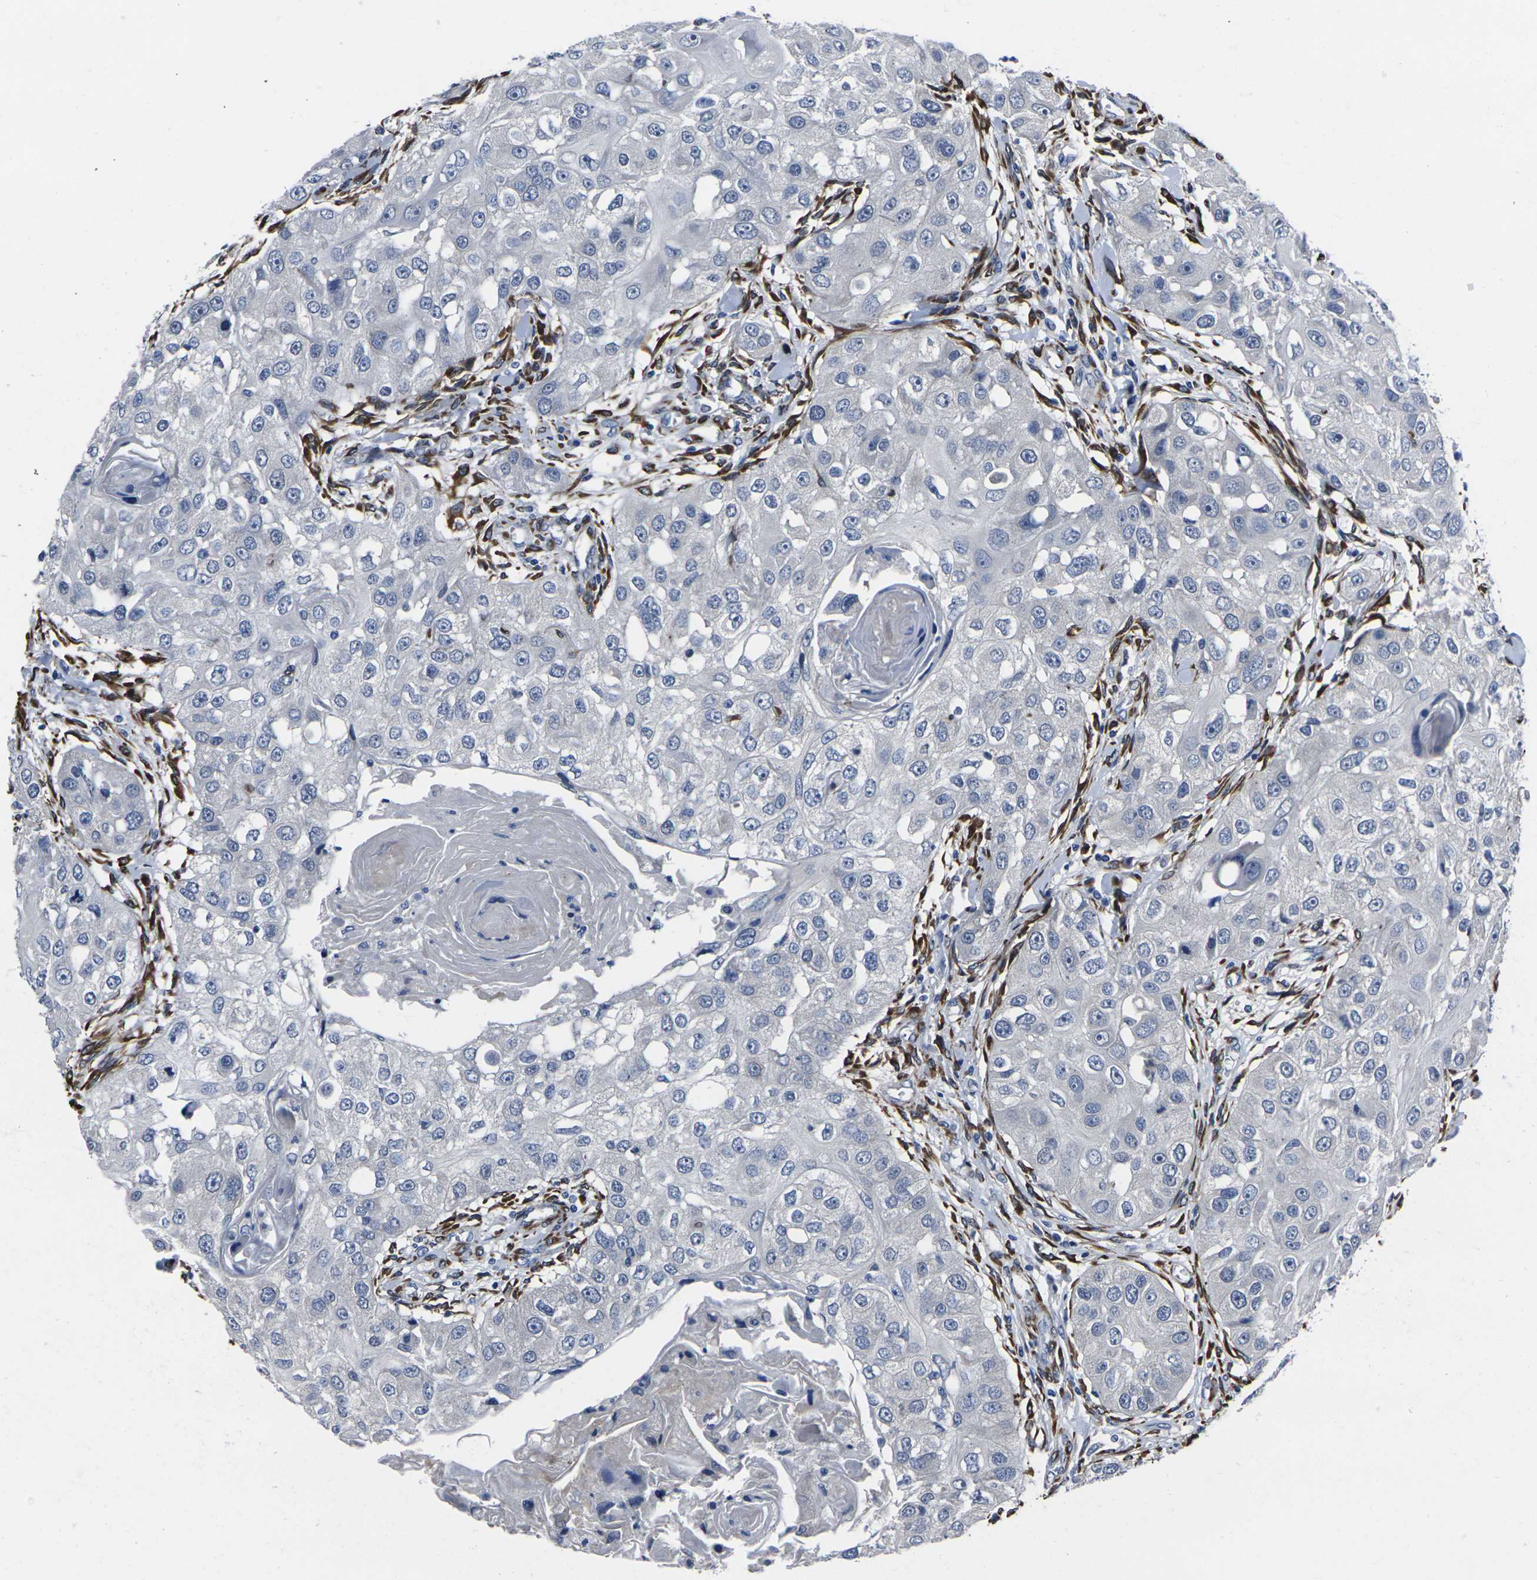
{"staining": {"intensity": "negative", "quantity": "none", "location": "none"}, "tissue": "head and neck cancer", "cell_type": "Tumor cells", "image_type": "cancer", "snomed": [{"axis": "morphology", "description": "Normal tissue, NOS"}, {"axis": "morphology", "description": "Squamous cell carcinoma, NOS"}, {"axis": "topography", "description": "Skeletal muscle"}, {"axis": "topography", "description": "Head-Neck"}], "caption": "Human head and neck cancer stained for a protein using immunohistochemistry (IHC) demonstrates no staining in tumor cells.", "gene": "CYP2C8", "patient": {"sex": "male", "age": 51}}